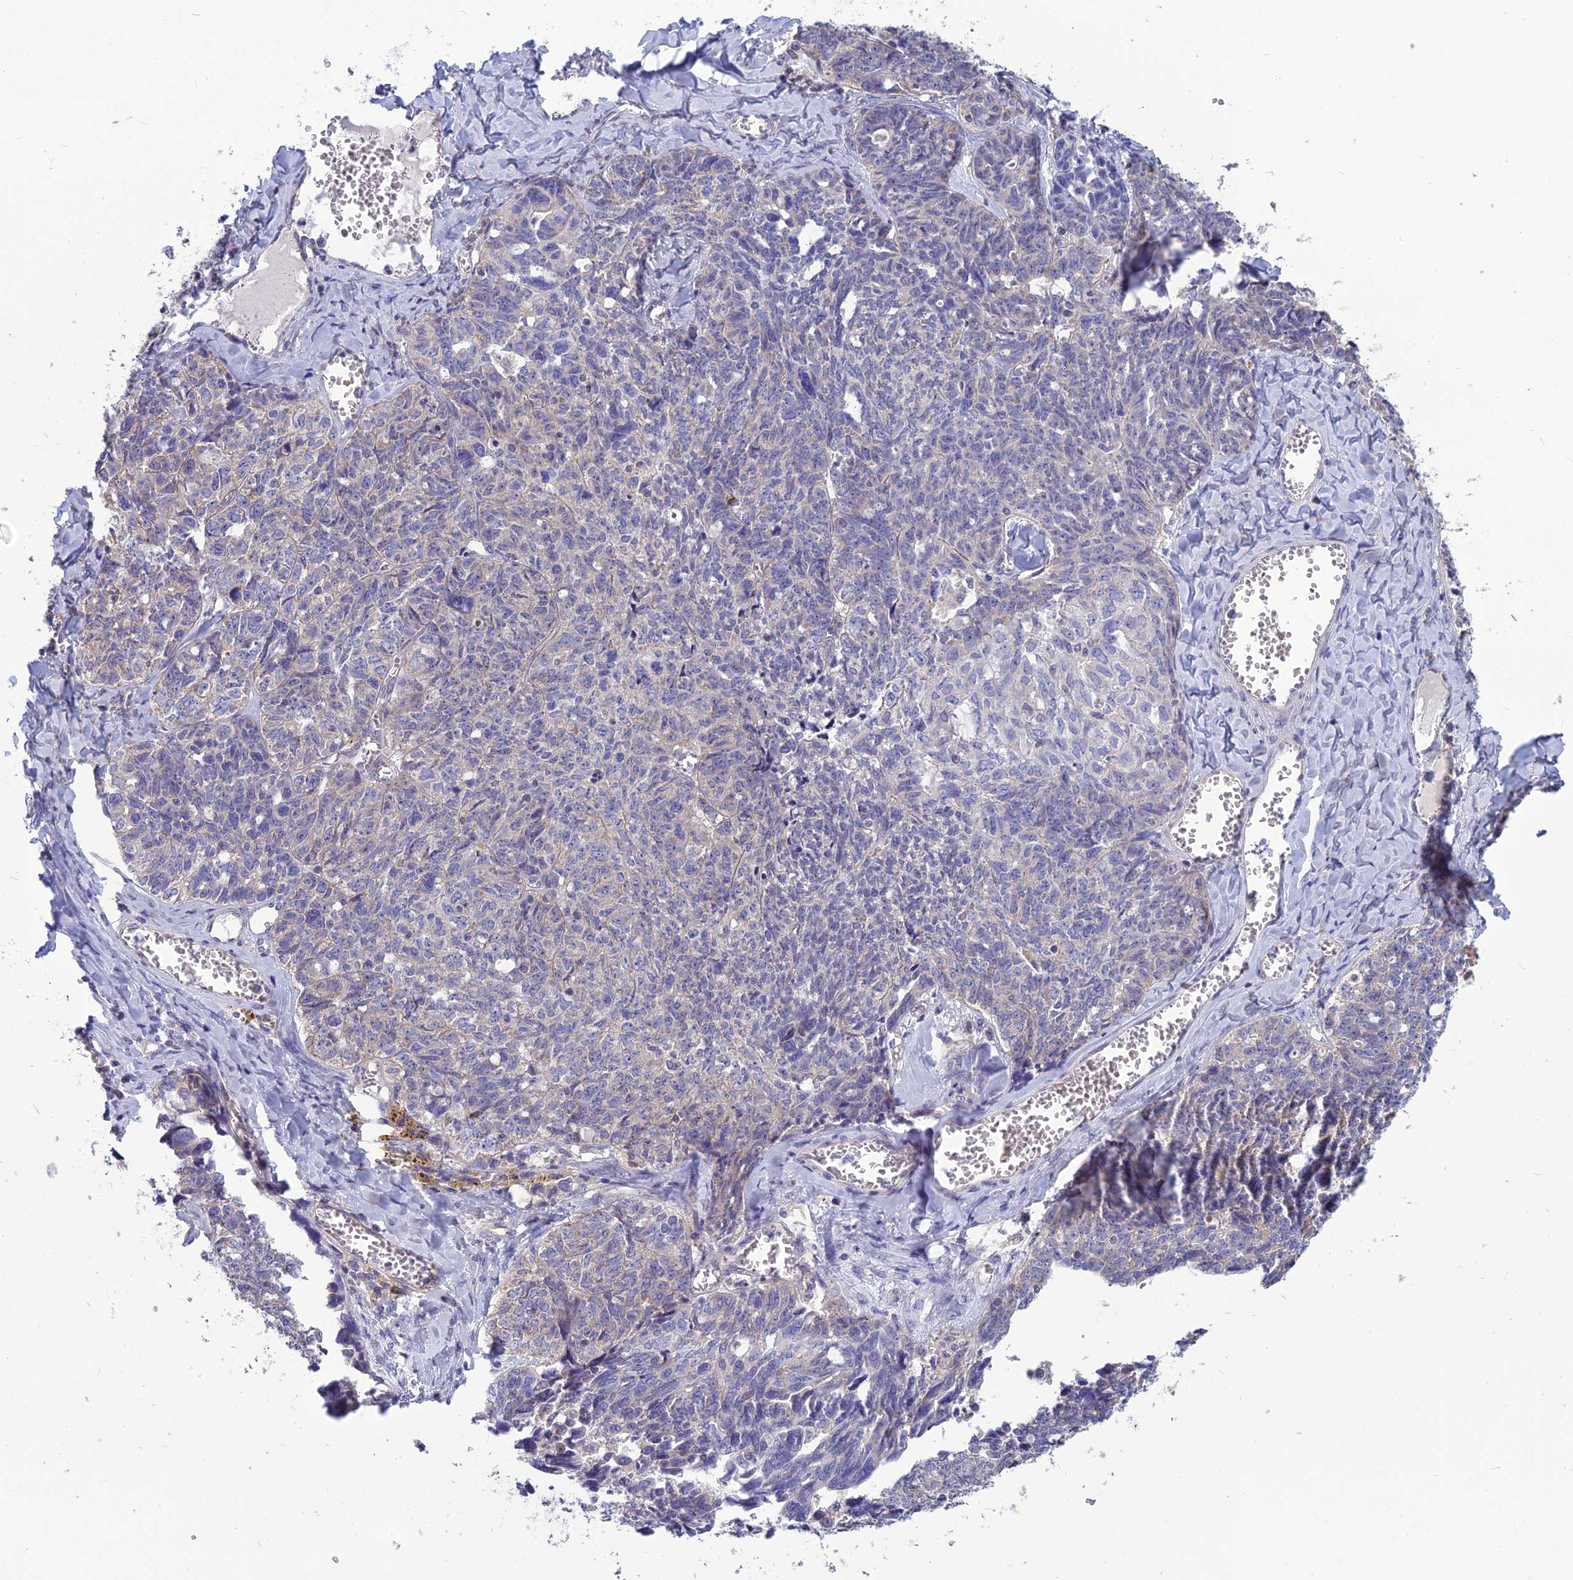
{"staining": {"intensity": "negative", "quantity": "none", "location": "none"}, "tissue": "ovarian cancer", "cell_type": "Tumor cells", "image_type": "cancer", "snomed": [{"axis": "morphology", "description": "Cystadenocarcinoma, serous, NOS"}, {"axis": "topography", "description": "Ovary"}], "caption": "Immunohistochemical staining of serous cystadenocarcinoma (ovarian) displays no significant positivity in tumor cells.", "gene": "PSMF1", "patient": {"sex": "female", "age": 79}}